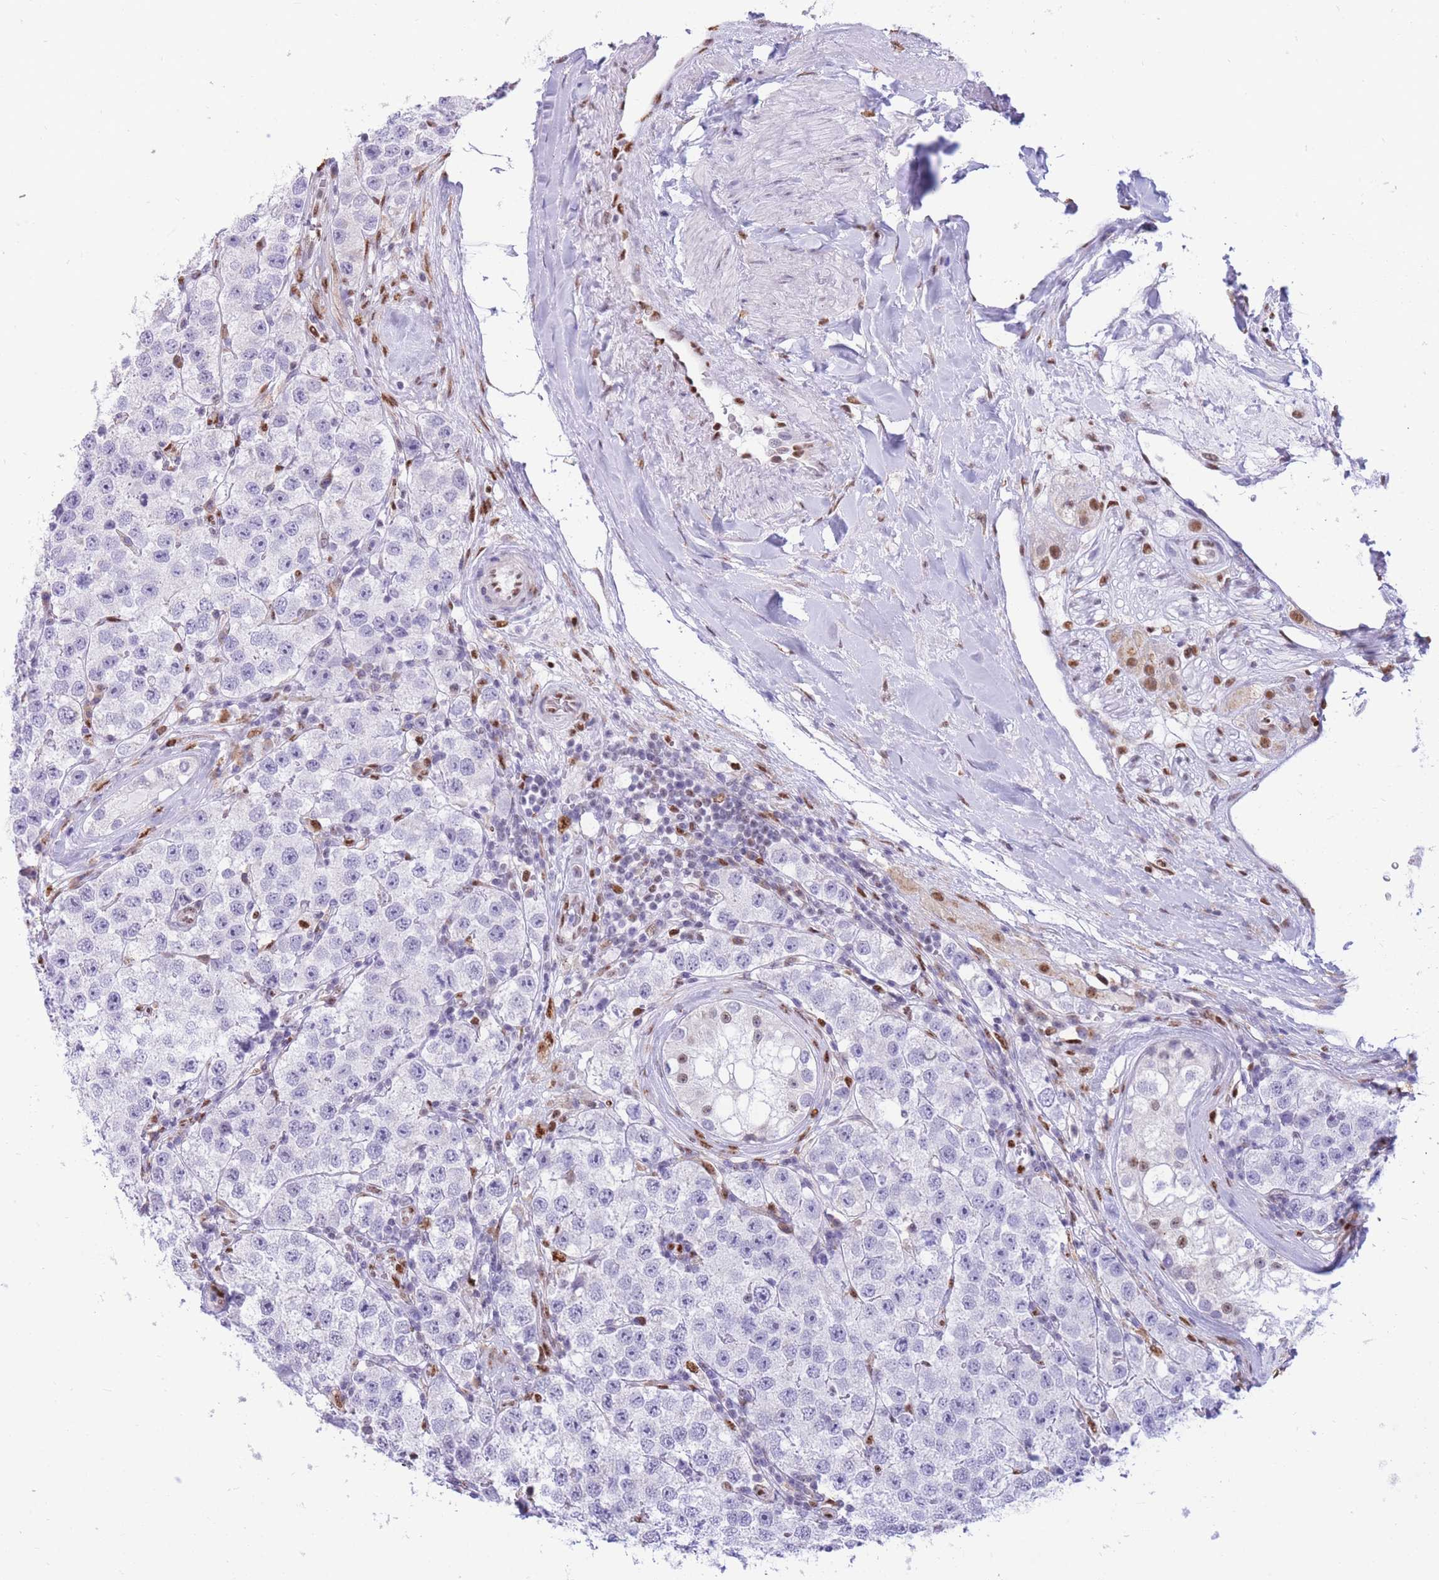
{"staining": {"intensity": "negative", "quantity": "none", "location": "none"}, "tissue": "testis cancer", "cell_type": "Tumor cells", "image_type": "cancer", "snomed": [{"axis": "morphology", "description": "Seminoma, NOS"}, {"axis": "topography", "description": "Testis"}], "caption": "The IHC histopathology image has no significant positivity in tumor cells of testis cancer (seminoma) tissue.", "gene": "FAM153A", "patient": {"sex": "male", "age": 34}}